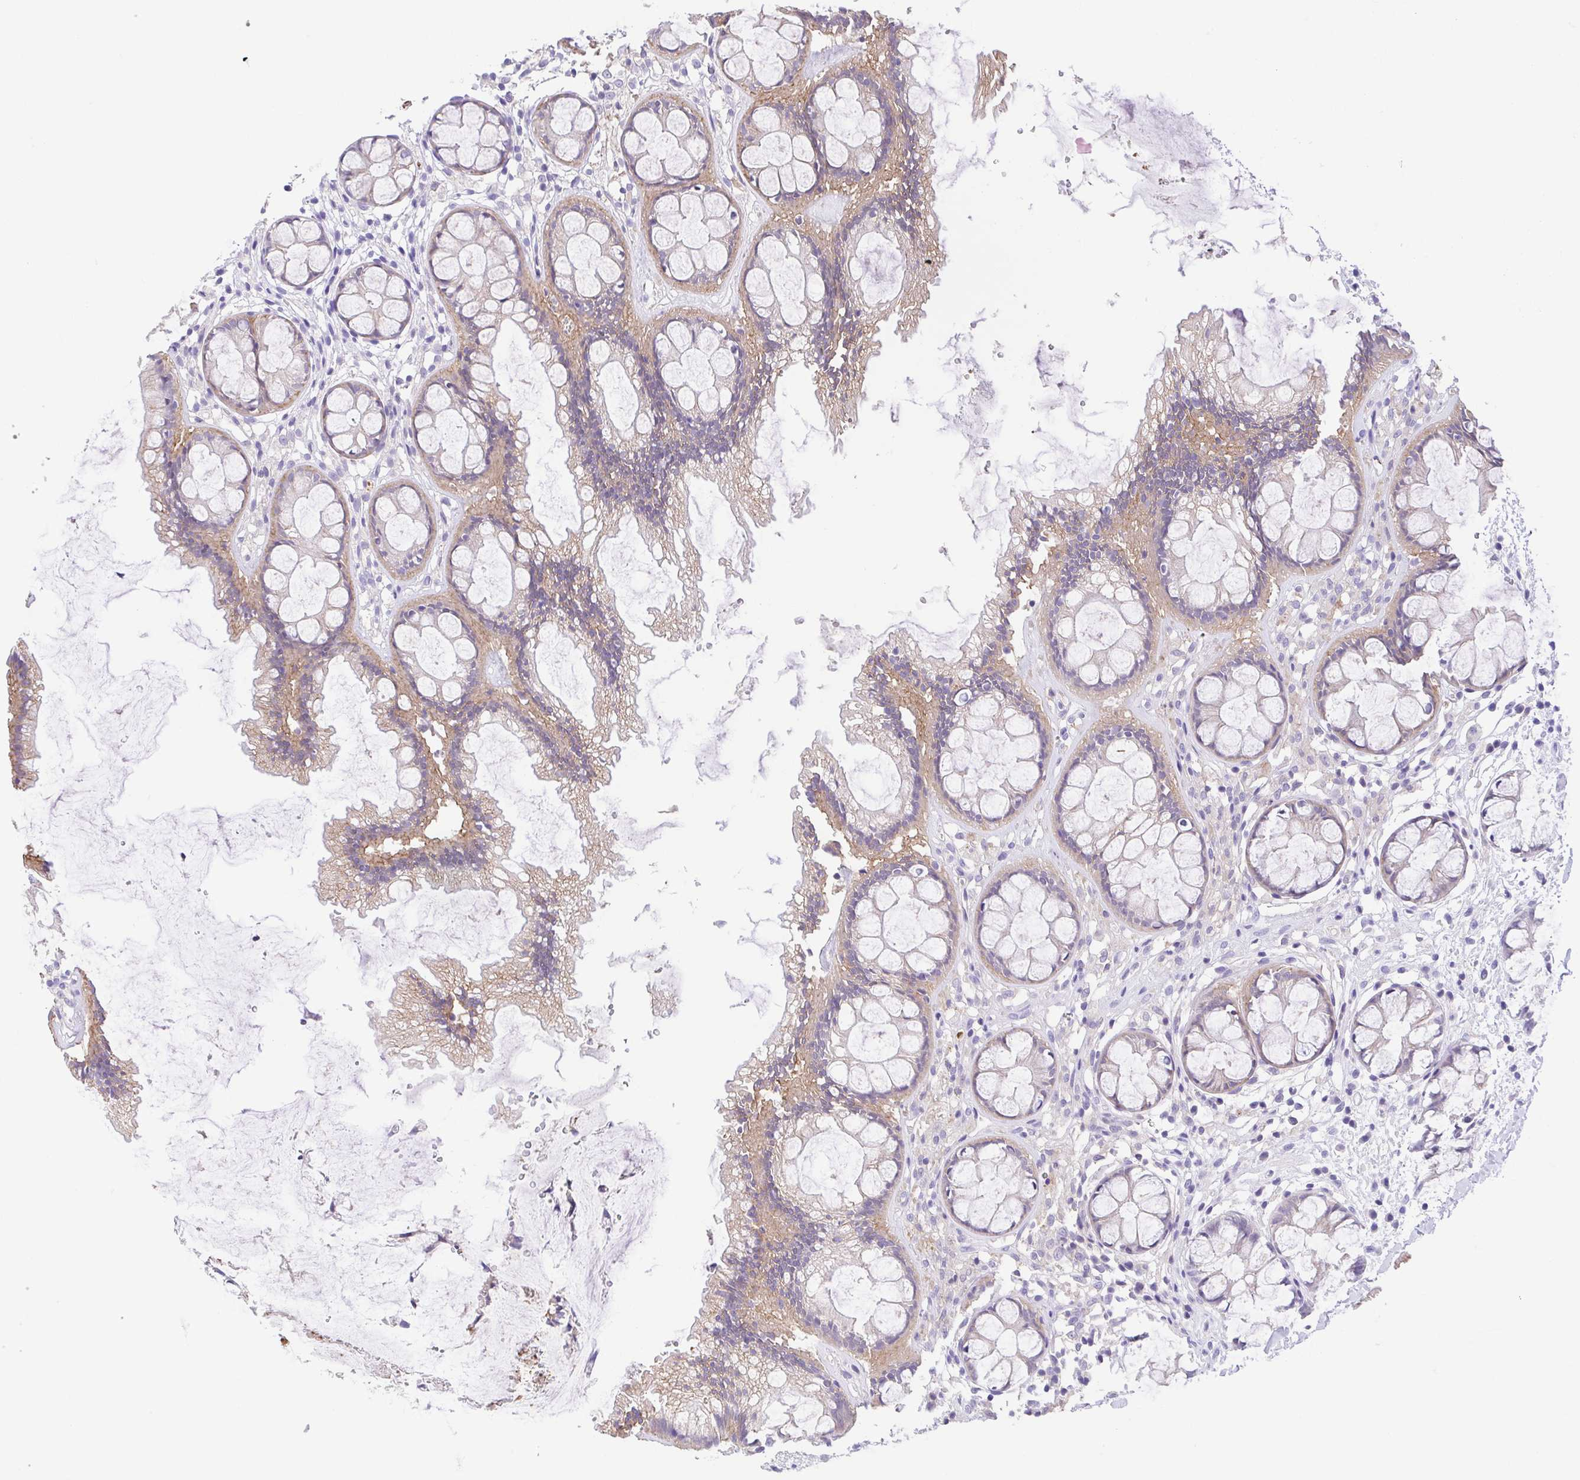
{"staining": {"intensity": "weak", "quantity": "<25%", "location": "cytoplasmic/membranous"}, "tissue": "rectum", "cell_type": "Glandular cells", "image_type": "normal", "snomed": [{"axis": "morphology", "description": "Normal tissue, NOS"}, {"axis": "topography", "description": "Rectum"}], "caption": "Image shows no protein expression in glandular cells of normal rectum. (Brightfield microscopy of DAB immunohistochemistry at high magnification).", "gene": "PRR14L", "patient": {"sex": "female", "age": 62}}